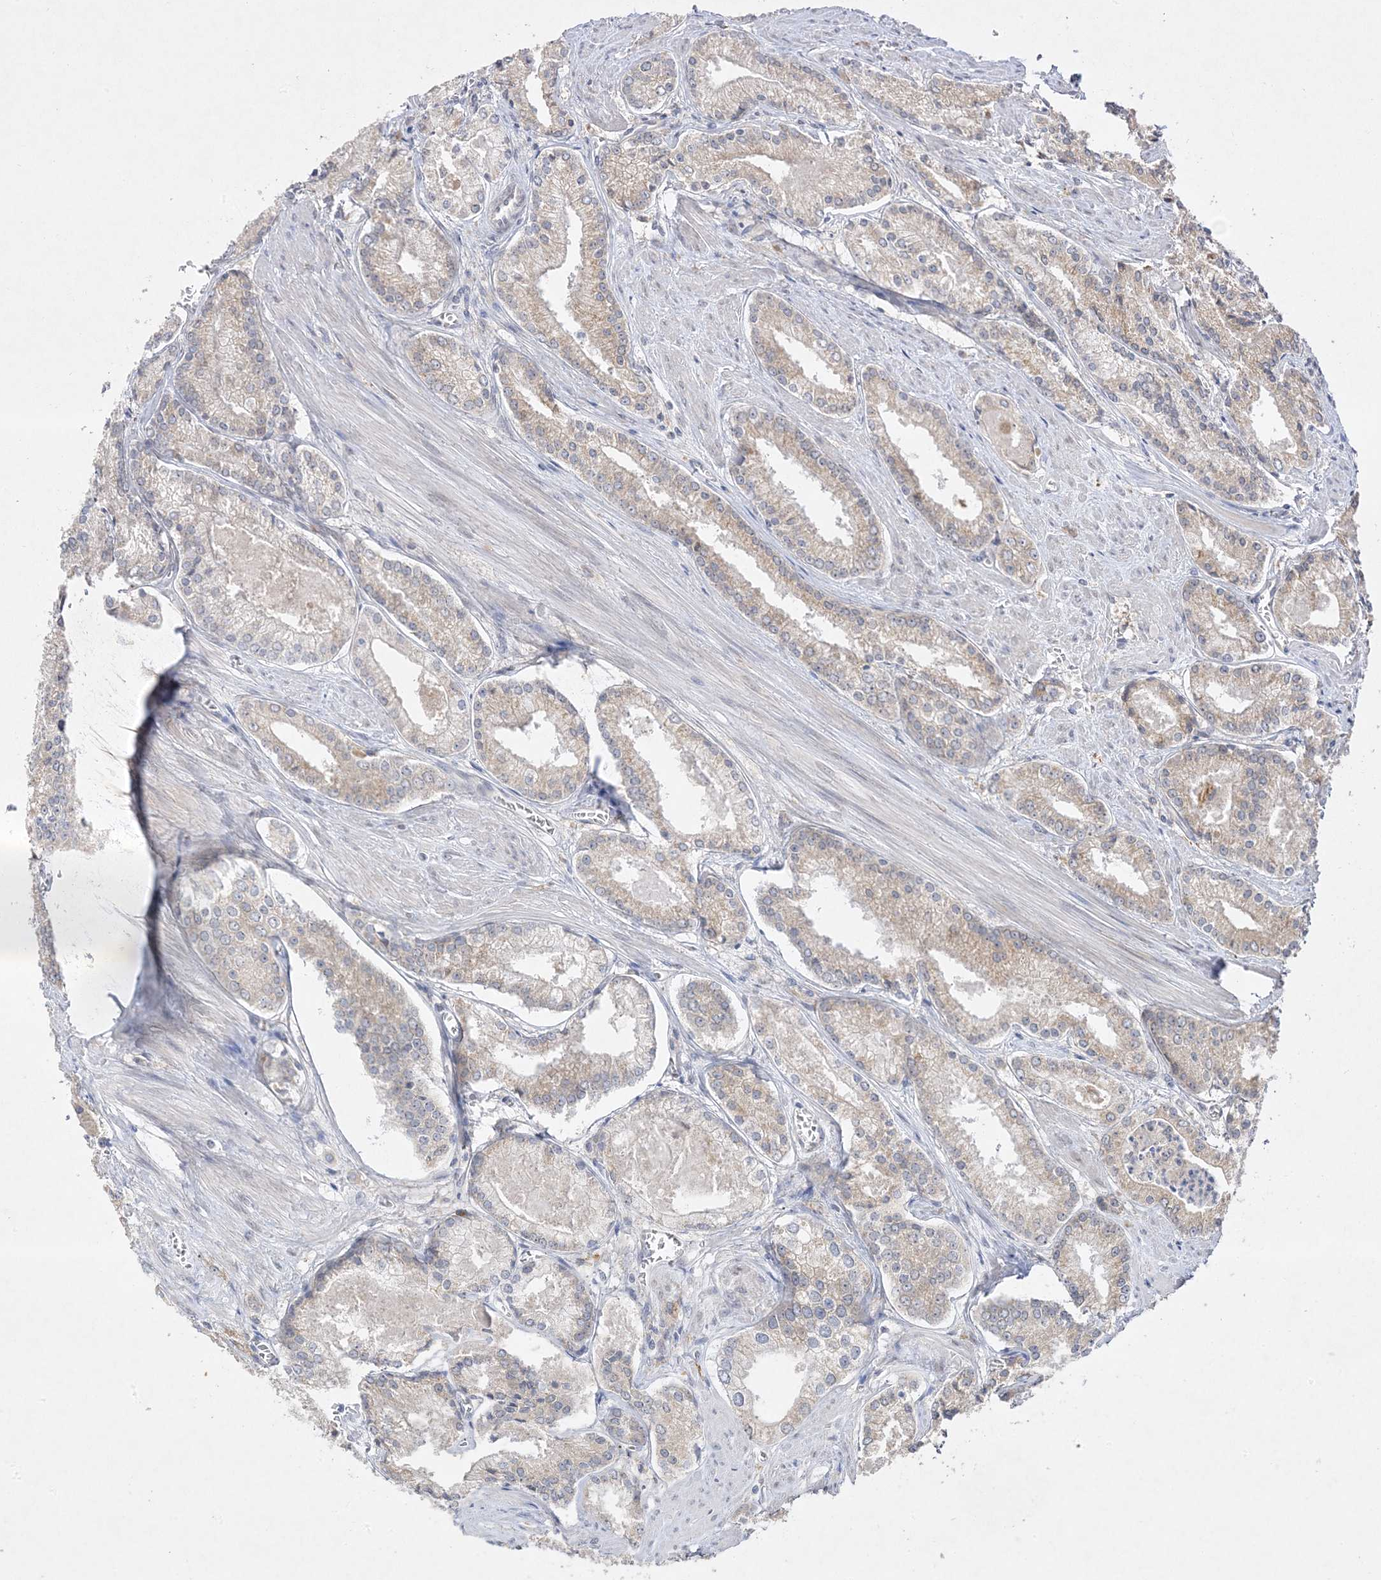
{"staining": {"intensity": "moderate", "quantity": "<25%", "location": "cytoplasmic/membranous"}, "tissue": "prostate cancer", "cell_type": "Tumor cells", "image_type": "cancer", "snomed": [{"axis": "morphology", "description": "Adenocarcinoma, Low grade"}, {"axis": "topography", "description": "Prostate"}], "caption": "Immunohistochemistry micrograph of adenocarcinoma (low-grade) (prostate) stained for a protein (brown), which shows low levels of moderate cytoplasmic/membranous expression in about <25% of tumor cells.", "gene": "C2CD2", "patient": {"sex": "male", "age": 54}}